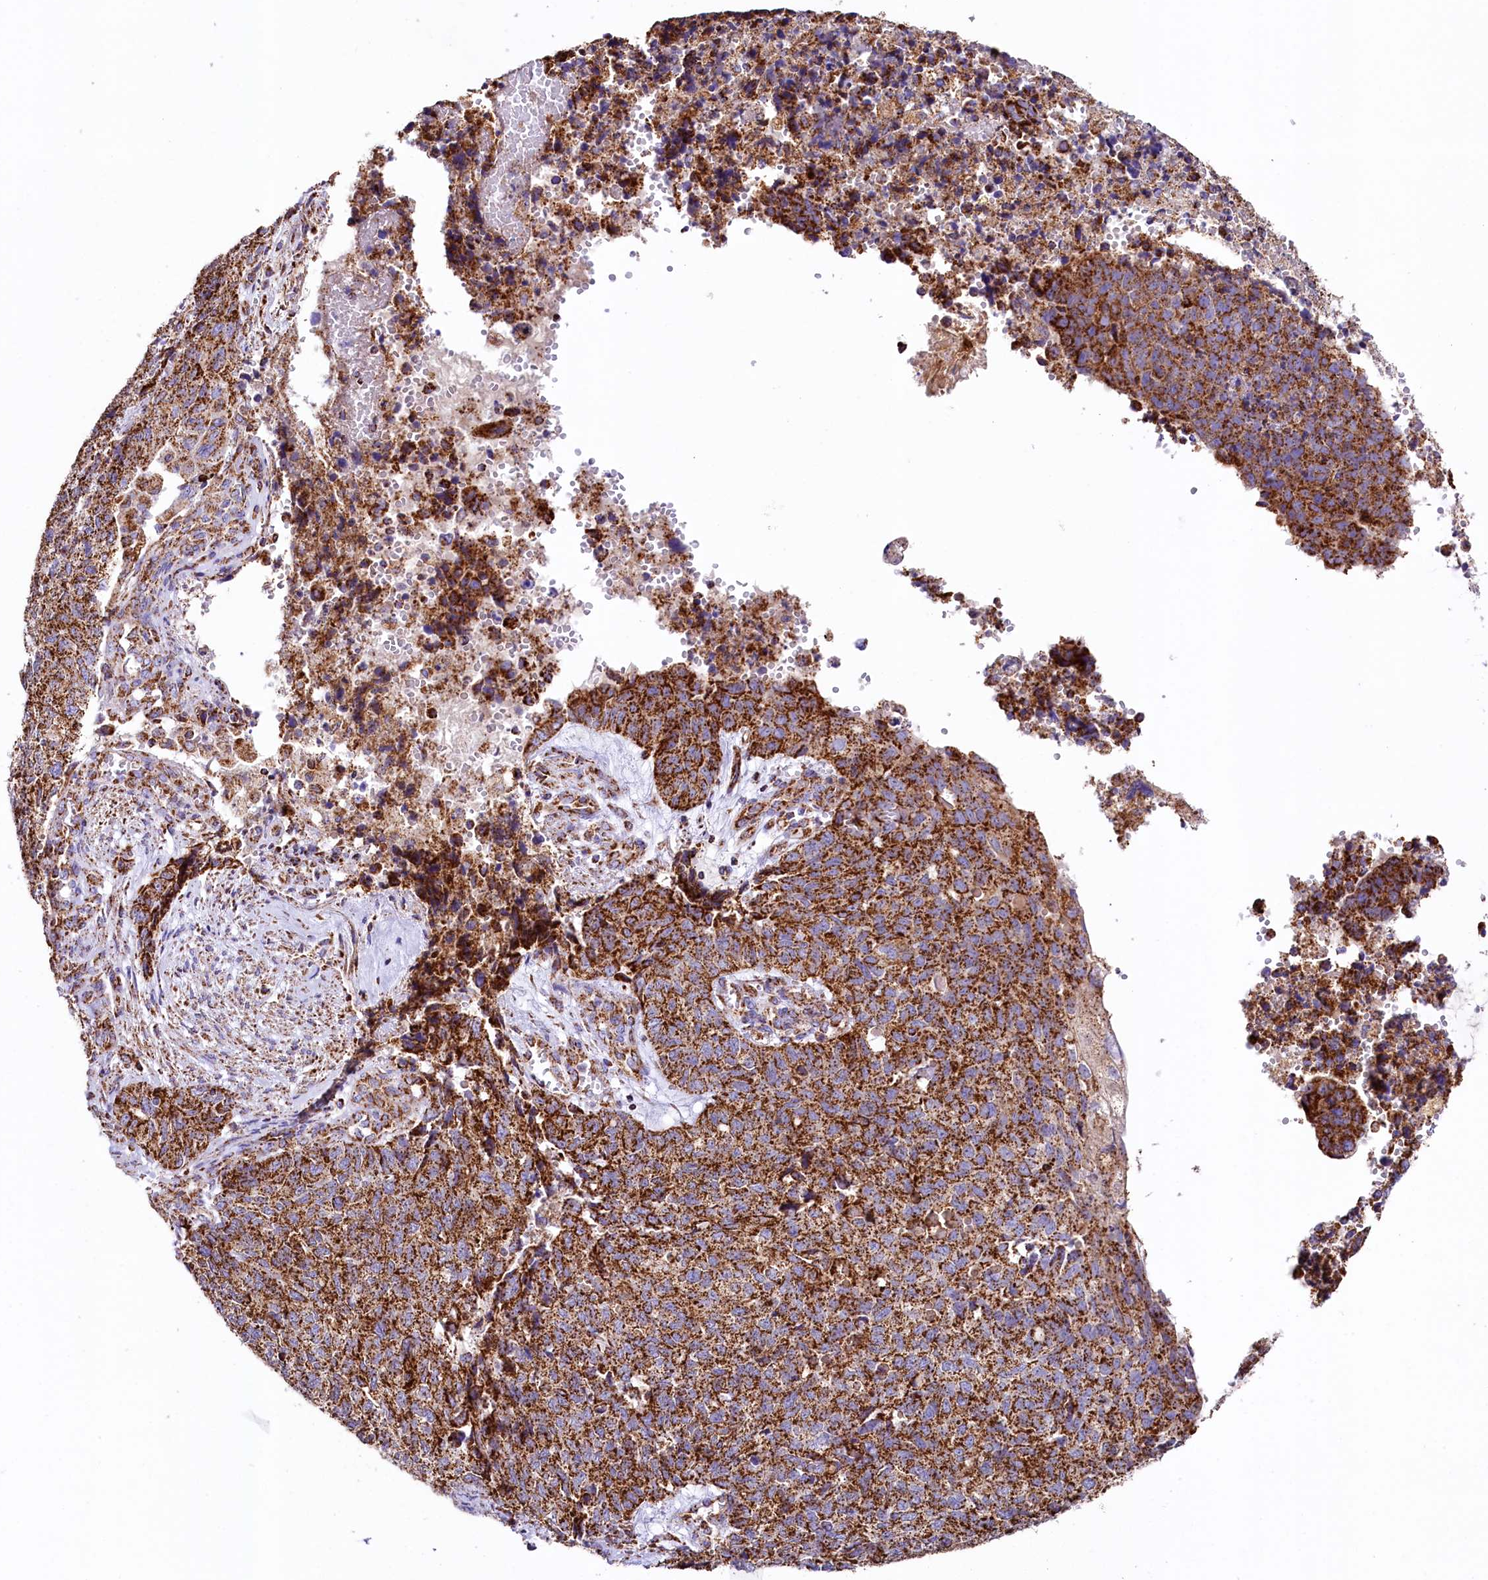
{"staining": {"intensity": "strong", "quantity": ">75%", "location": "cytoplasmic/membranous"}, "tissue": "cervical cancer", "cell_type": "Tumor cells", "image_type": "cancer", "snomed": [{"axis": "morphology", "description": "Squamous cell carcinoma, NOS"}, {"axis": "topography", "description": "Cervix"}], "caption": "IHC photomicrograph of neoplastic tissue: human squamous cell carcinoma (cervical) stained using IHC displays high levels of strong protein expression localized specifically in the cytoplasmic/membranous of tumor cells, appearing as a cytoplasmic/membranous brown color.", "gene": "APLP2", "patient": {"sex": "female", "age": 63}}